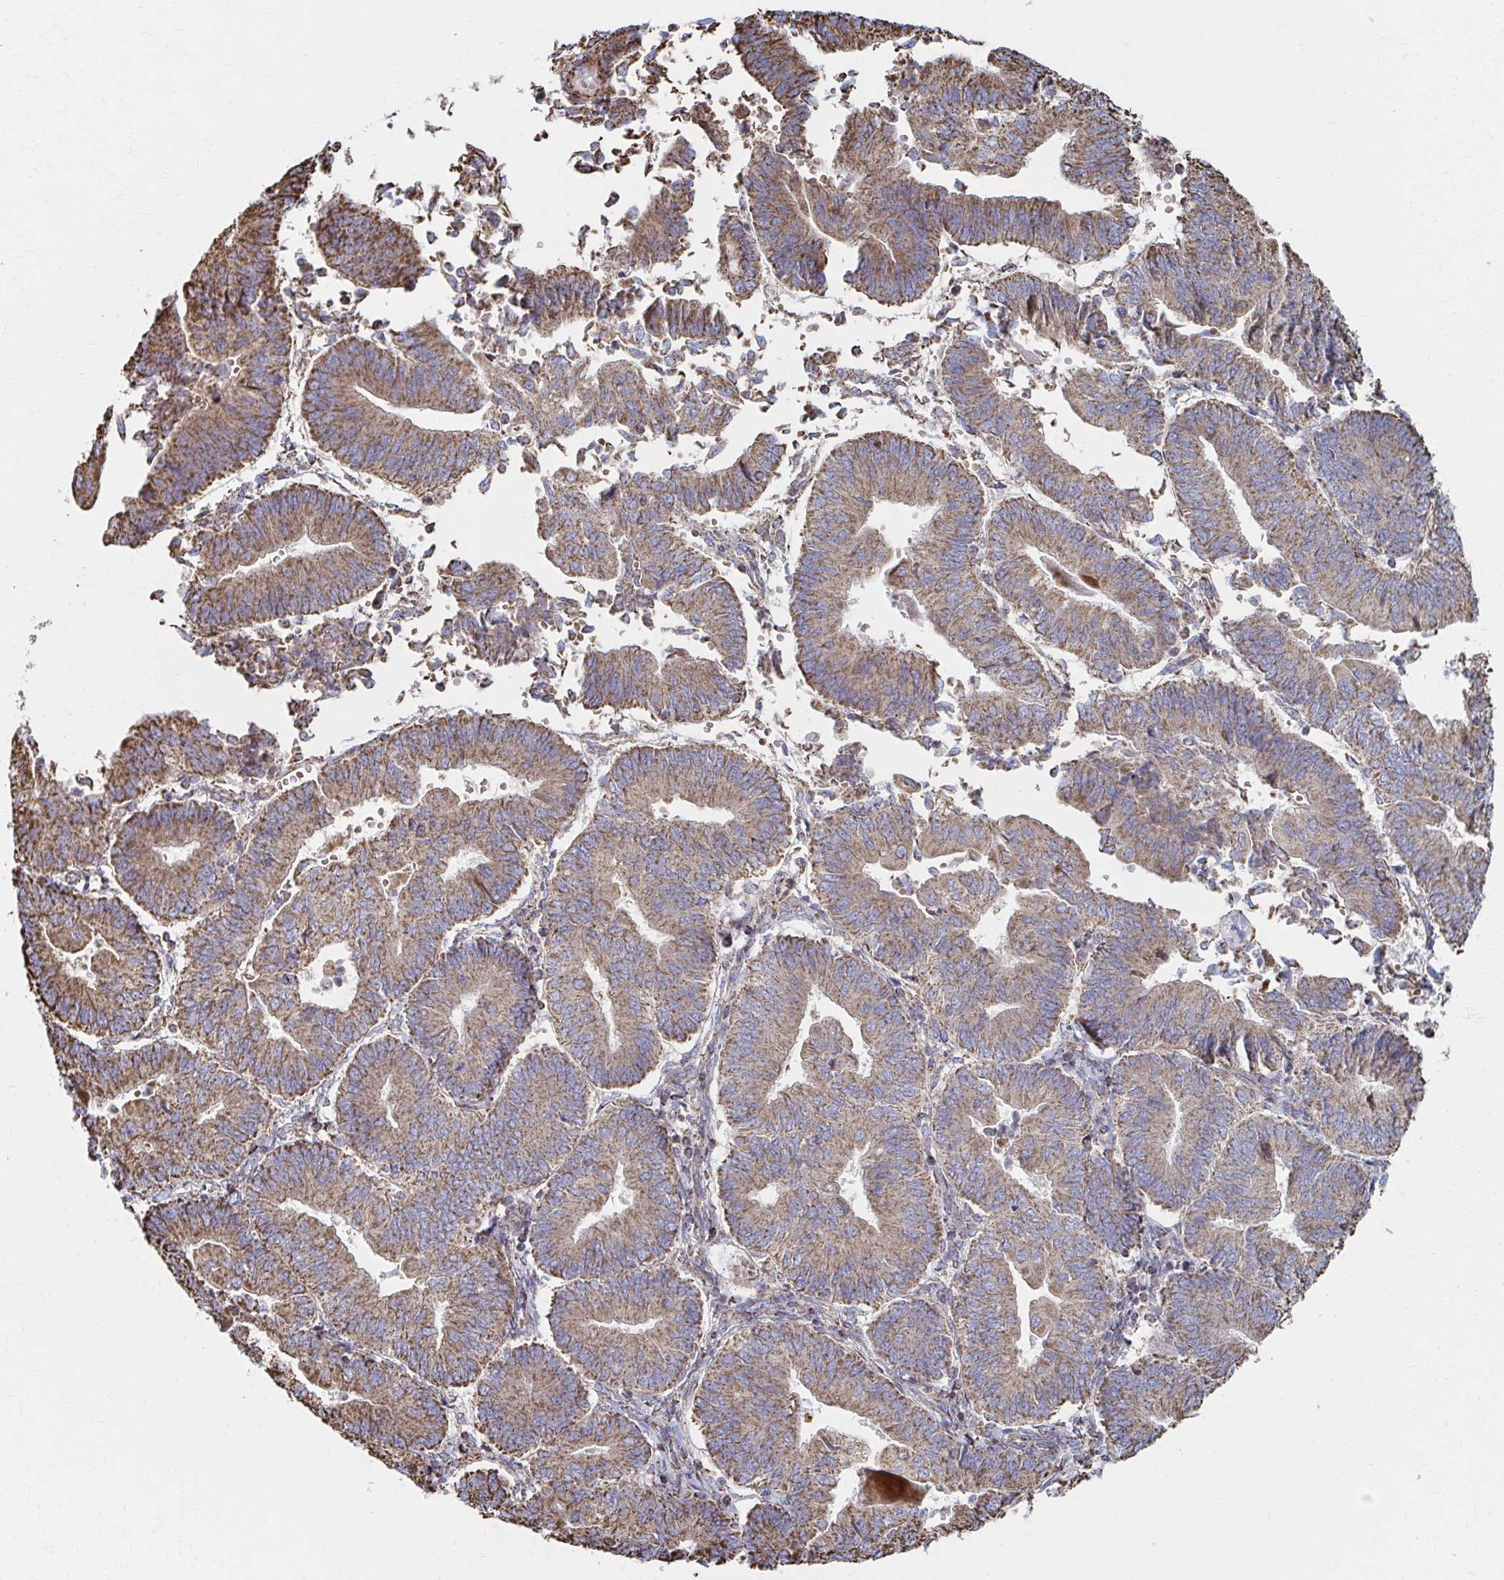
{"staining": {"intensity": "moderate", "quantity": ">75%", "location": "cytoplasmic/membranous"}, "tissue": "endometrial cancer", "cell_type": "Tumor cells", "image_type": "cancer", "snomed": [{"axis": "morphology", "description": "Adenocarcinoma, NOS"}, {"axis": "topography", "description": "Endometrium"}], "caption": "Immunohistochemical staining of human endometrial adenocarcinoma demonstrates medium levels of moderate cytoplasmic/membranous staining in approximately >75% of tumor cells.", "gene": "SAT1", "patient": {"sex": "female", "age": 65}}